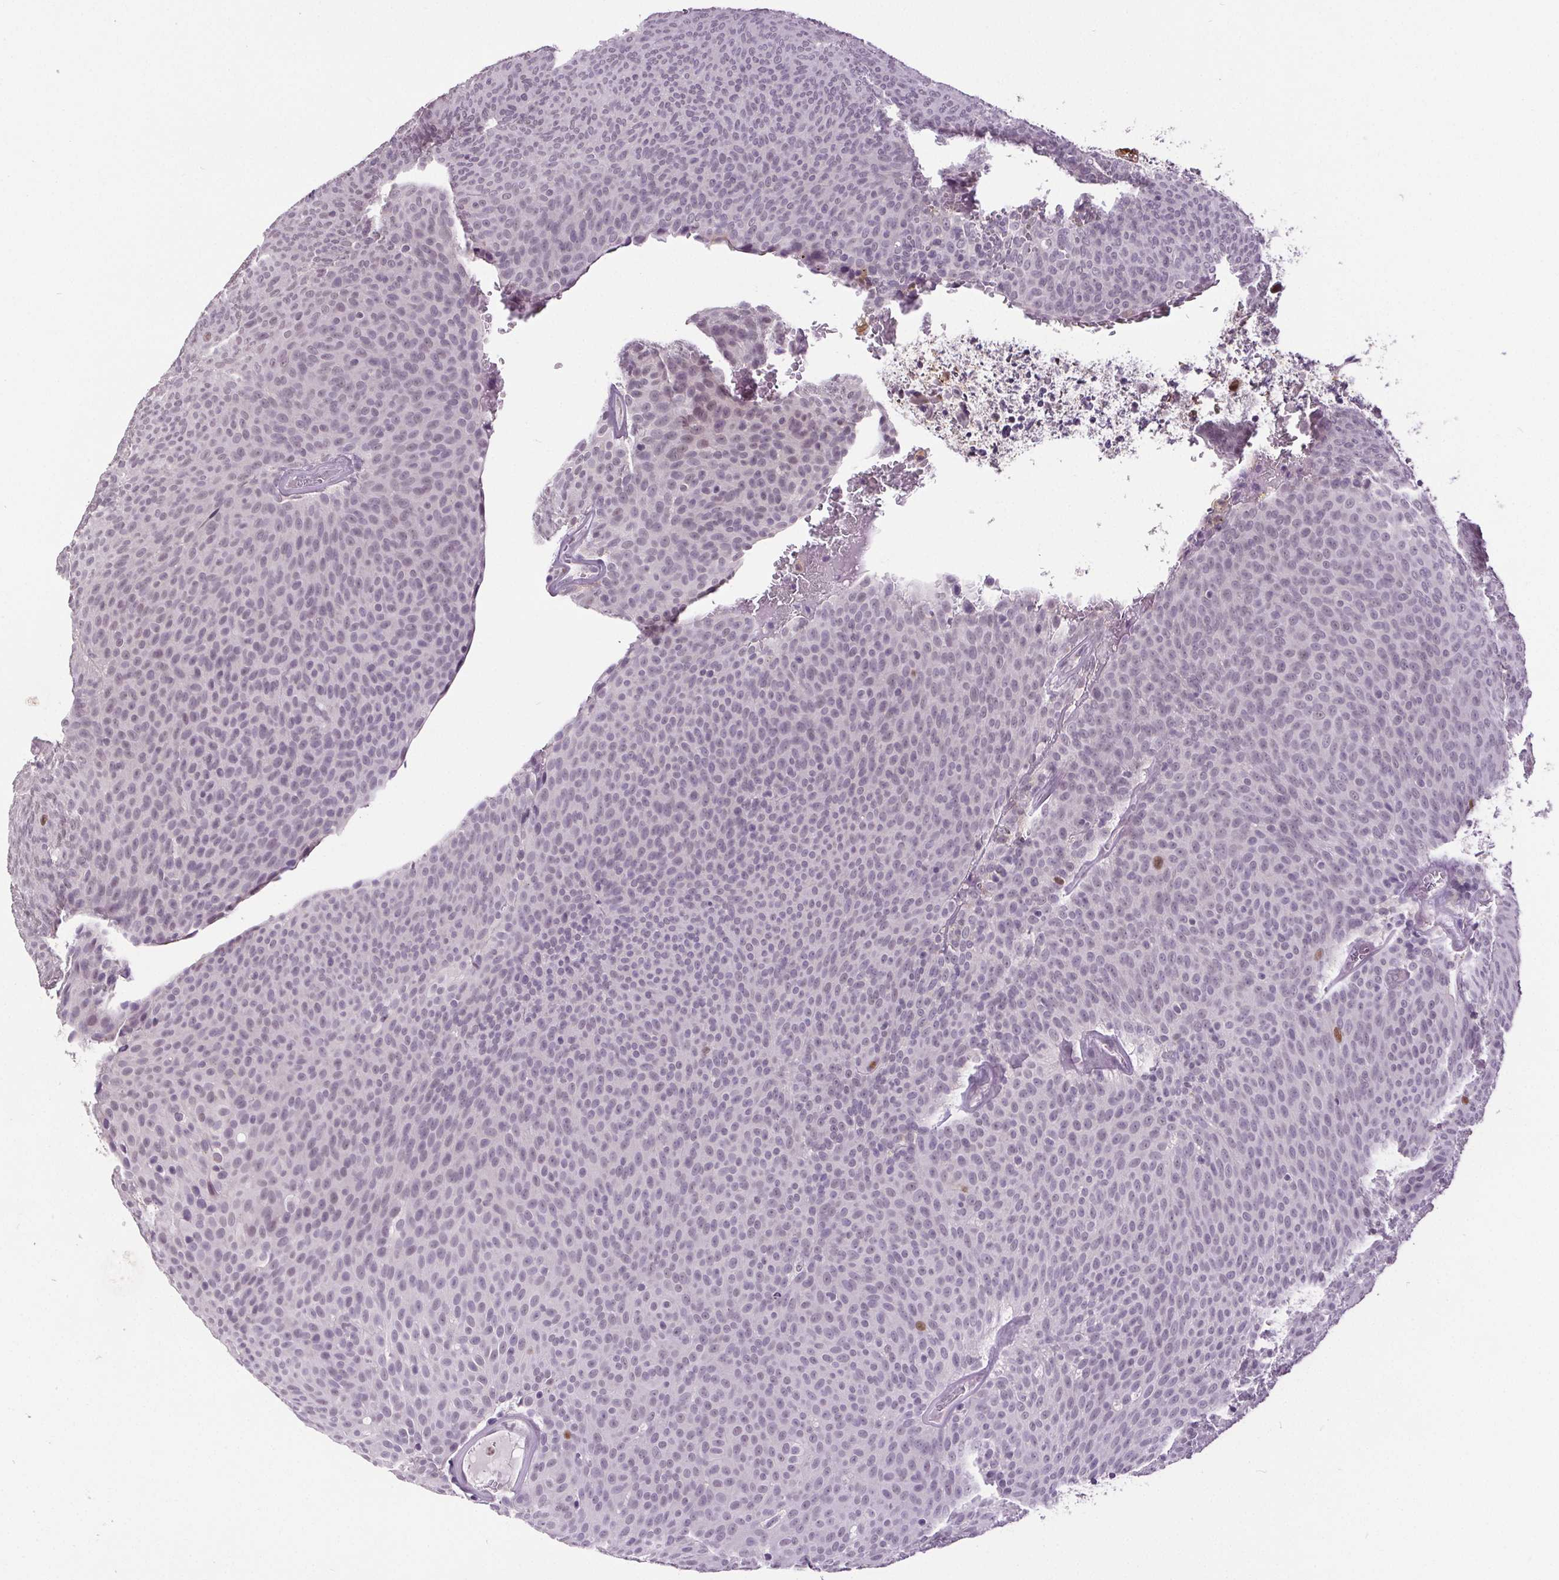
{"staining": {"intensity": "negative", "quantity": "none", "location": "none"}, "tissue": "urothelial cancer", "cell_type": "Tumor cells", "image_type": "cancer", "snomed": [{"axis": "morphology", "description": "Urothelial carcinoma, Low grade"}, {"axis": "topography", "description": "Urinary bladder"}], "caption": "The photomicrograph demonstrates no staining of tumor cells in low-grade urothelial carcinoma.", "gene": "CENPF", "patient": {"sex": "male", "age": 77}}